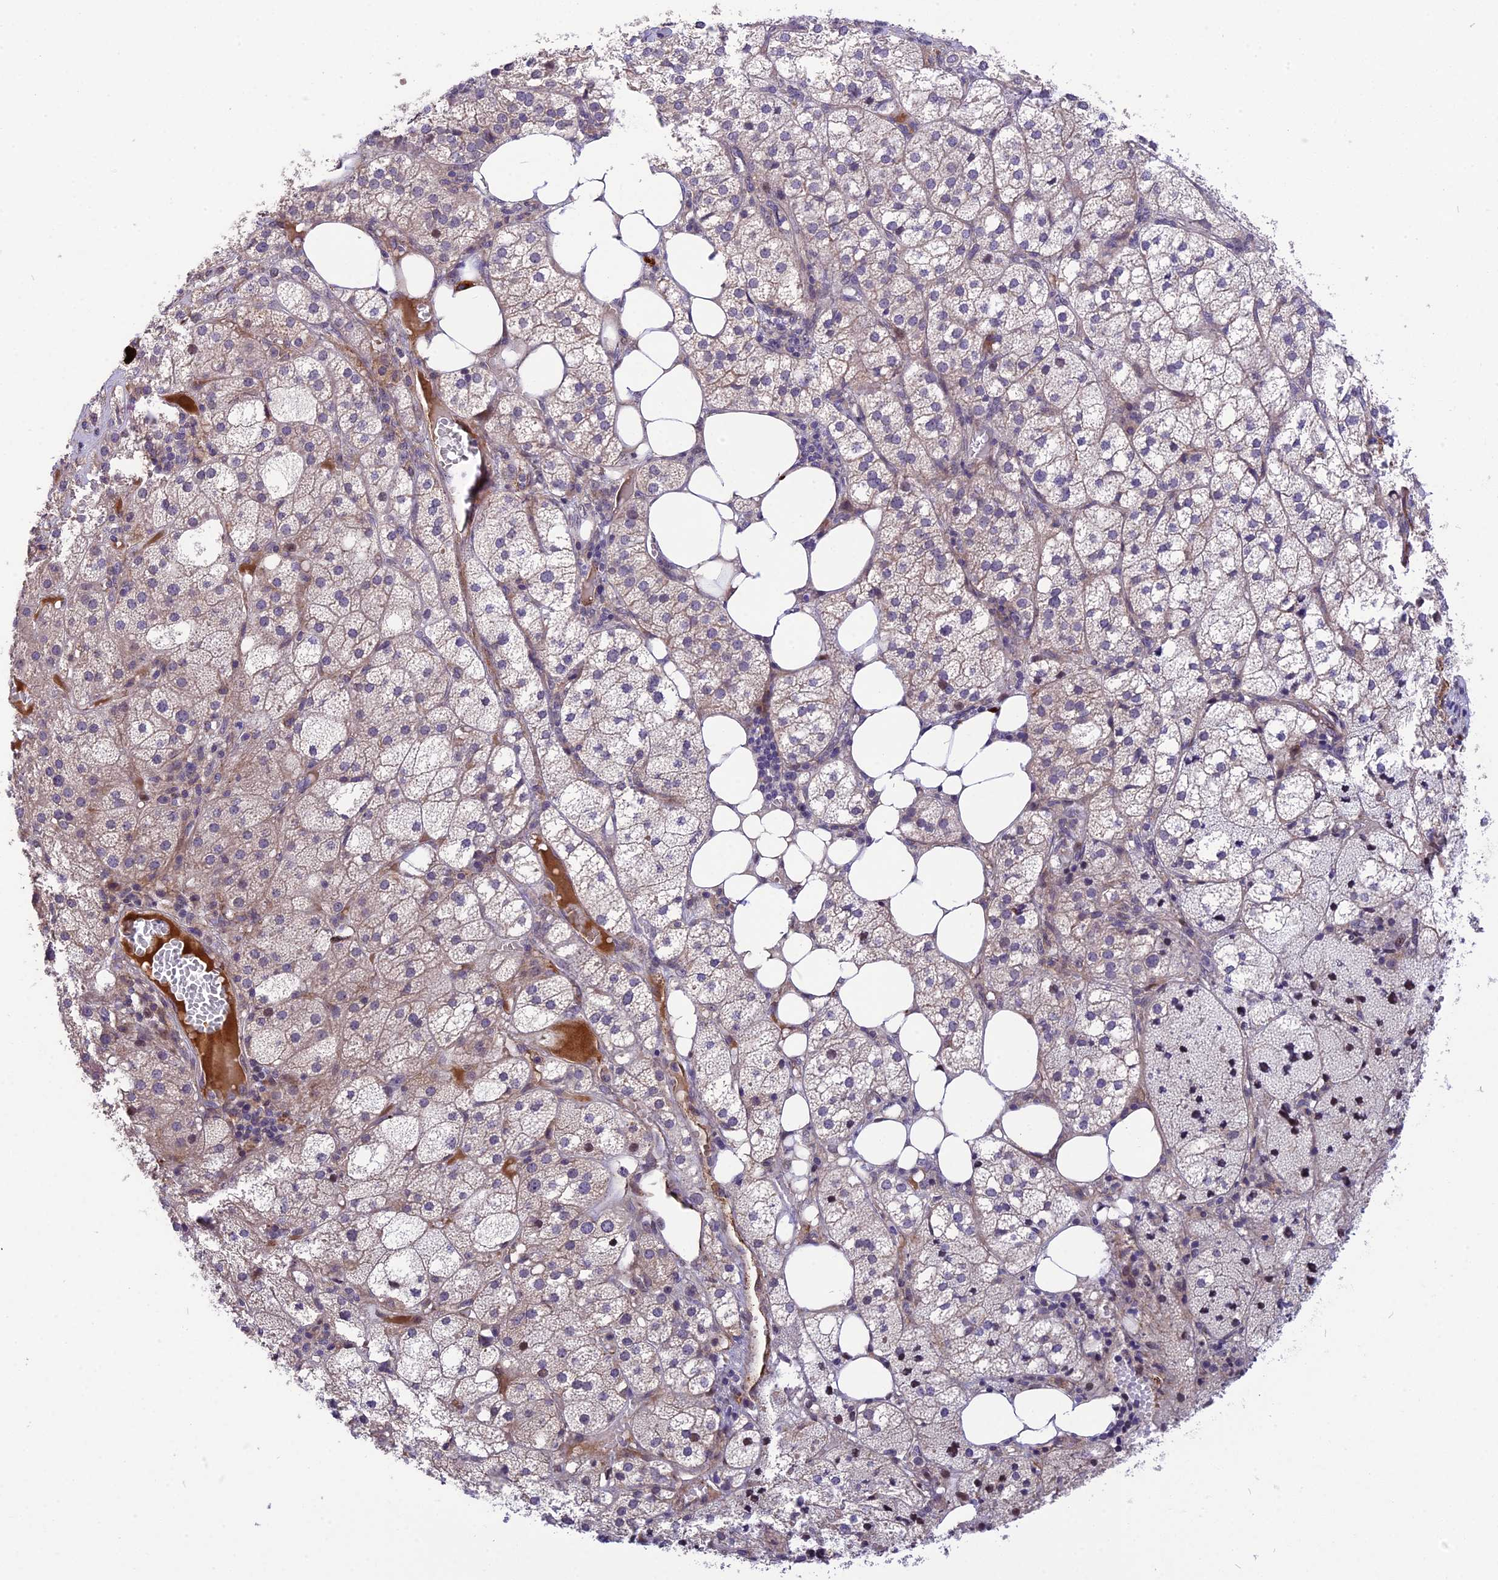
{"staining": {"intensity": "moderate", "quantity": "<25%", "location": "nuclear"}, "tissue": "adrenal gland", "cell_type": "Glandular cells", "image_type": "normal", "snomed": [{"axis": "morphology", "description": "Normal tissue, NOS"}, {"axis": "topography", "description": "Adrenal gland"}], "caption": "Brown immunohistochemical staining in benign adrenal gland reveals moderate nuclear positivity in approximately <25% of glandular cells.", "gene": "MFSD2A", "patient": {"sex": "female", "age": 61}}